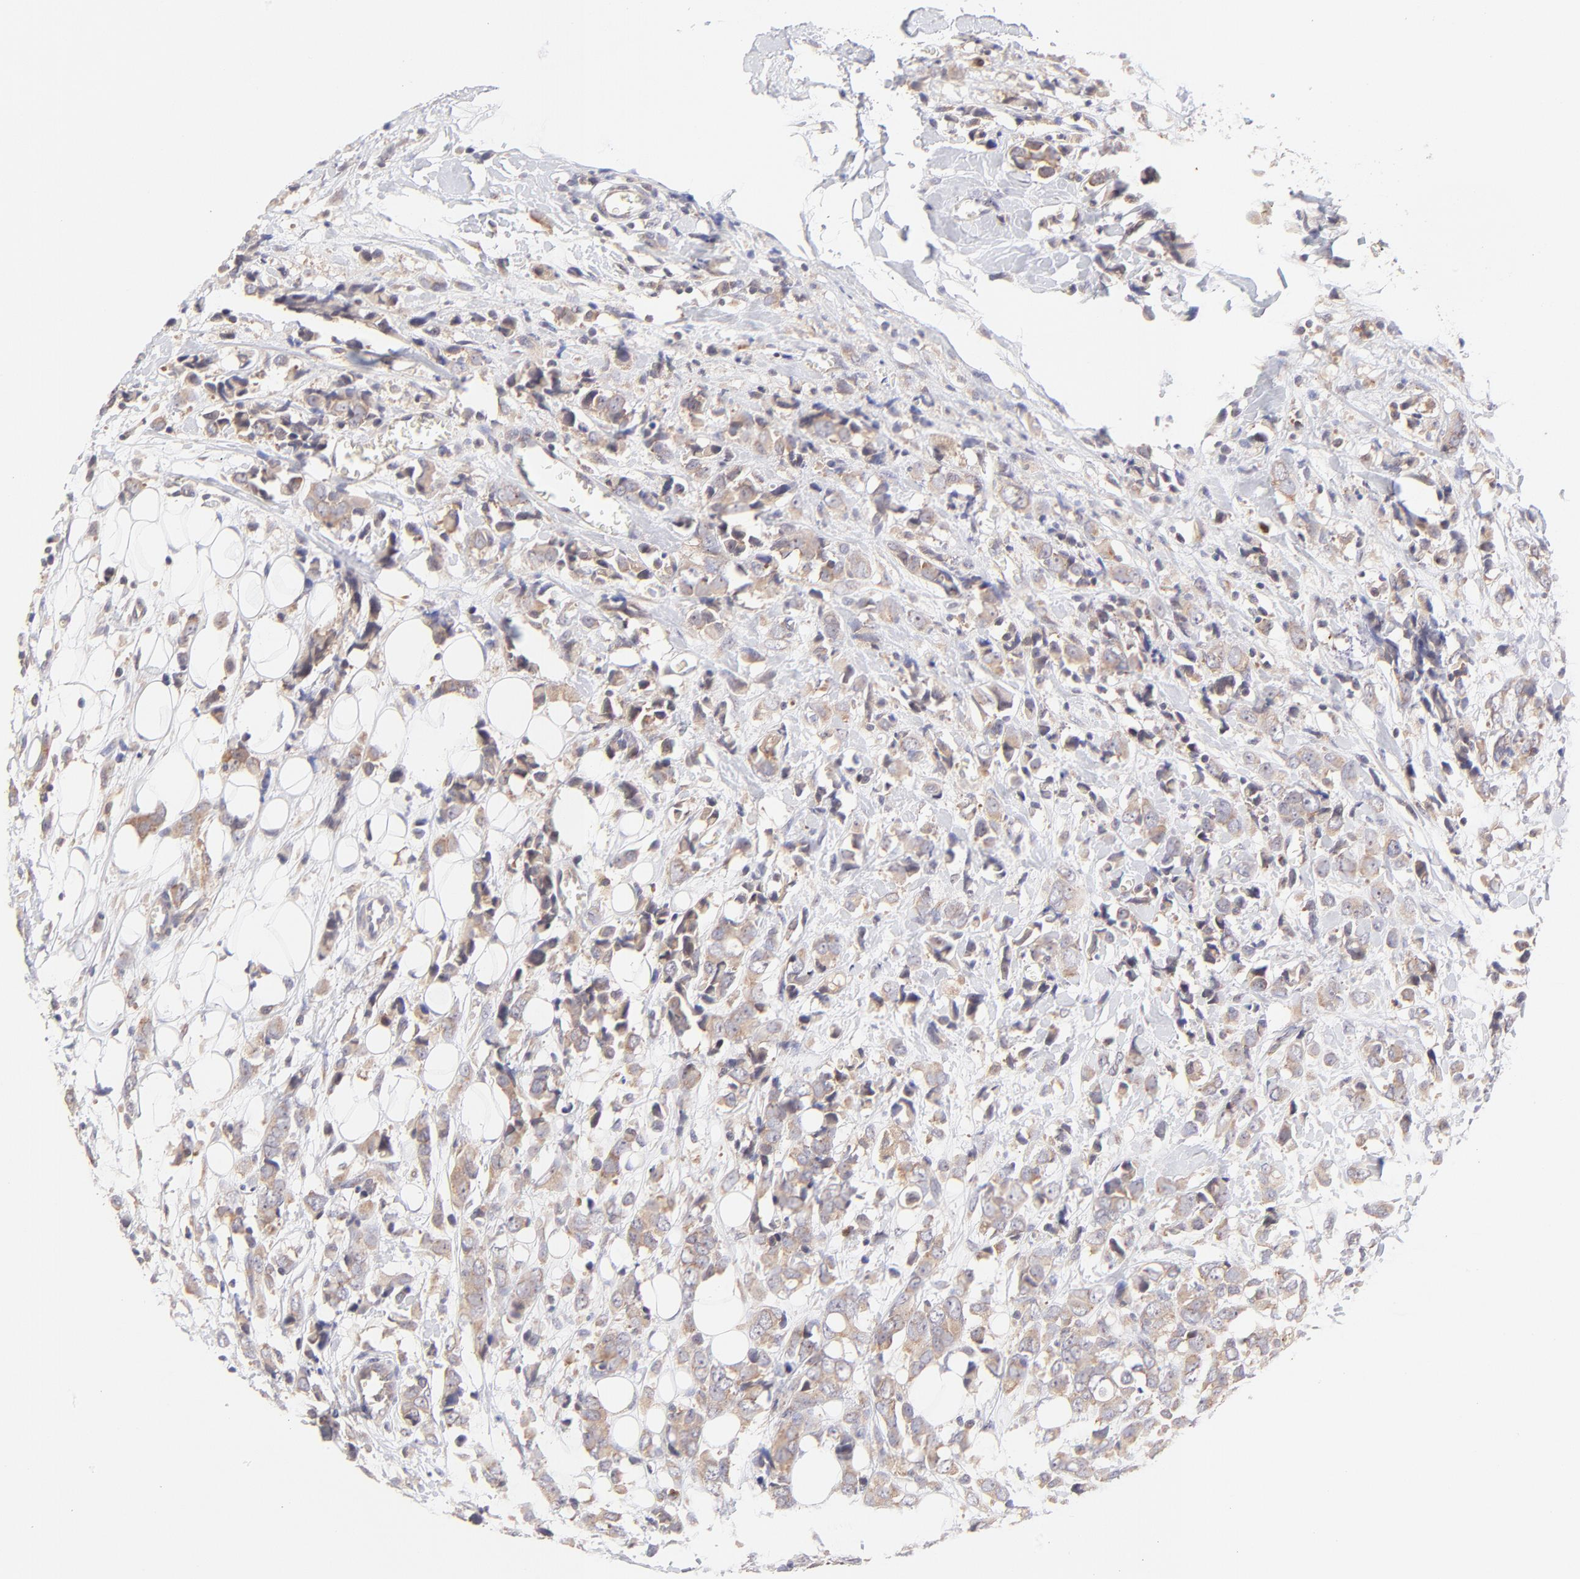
{"staining": {"intensity": "moderate", "quantity": ">75%", "location": "cytoplasmic/membranous"}, "tissue": "breast cancer", "cell_type": "Tumor cells", "image_type": "cancer", "snomed": [{"axis": "morphology", "description": "Lobular carcinoma"}, {"axis": "topography", "description": "Breast"}], "caption": "Immunohistochemistry histopathology image of neoplastic tissue: breast lobular carcinoma stained using immunohistochemistry (IHC) shows medium levels of moderate protein expression localized specifically in the cytoplasmic/membranous of tumor cells, appearing as a cytoplasmic/membranous brown color.", "gene": "TNRC6B", "patient": {"sex": "female", "age": 57}}